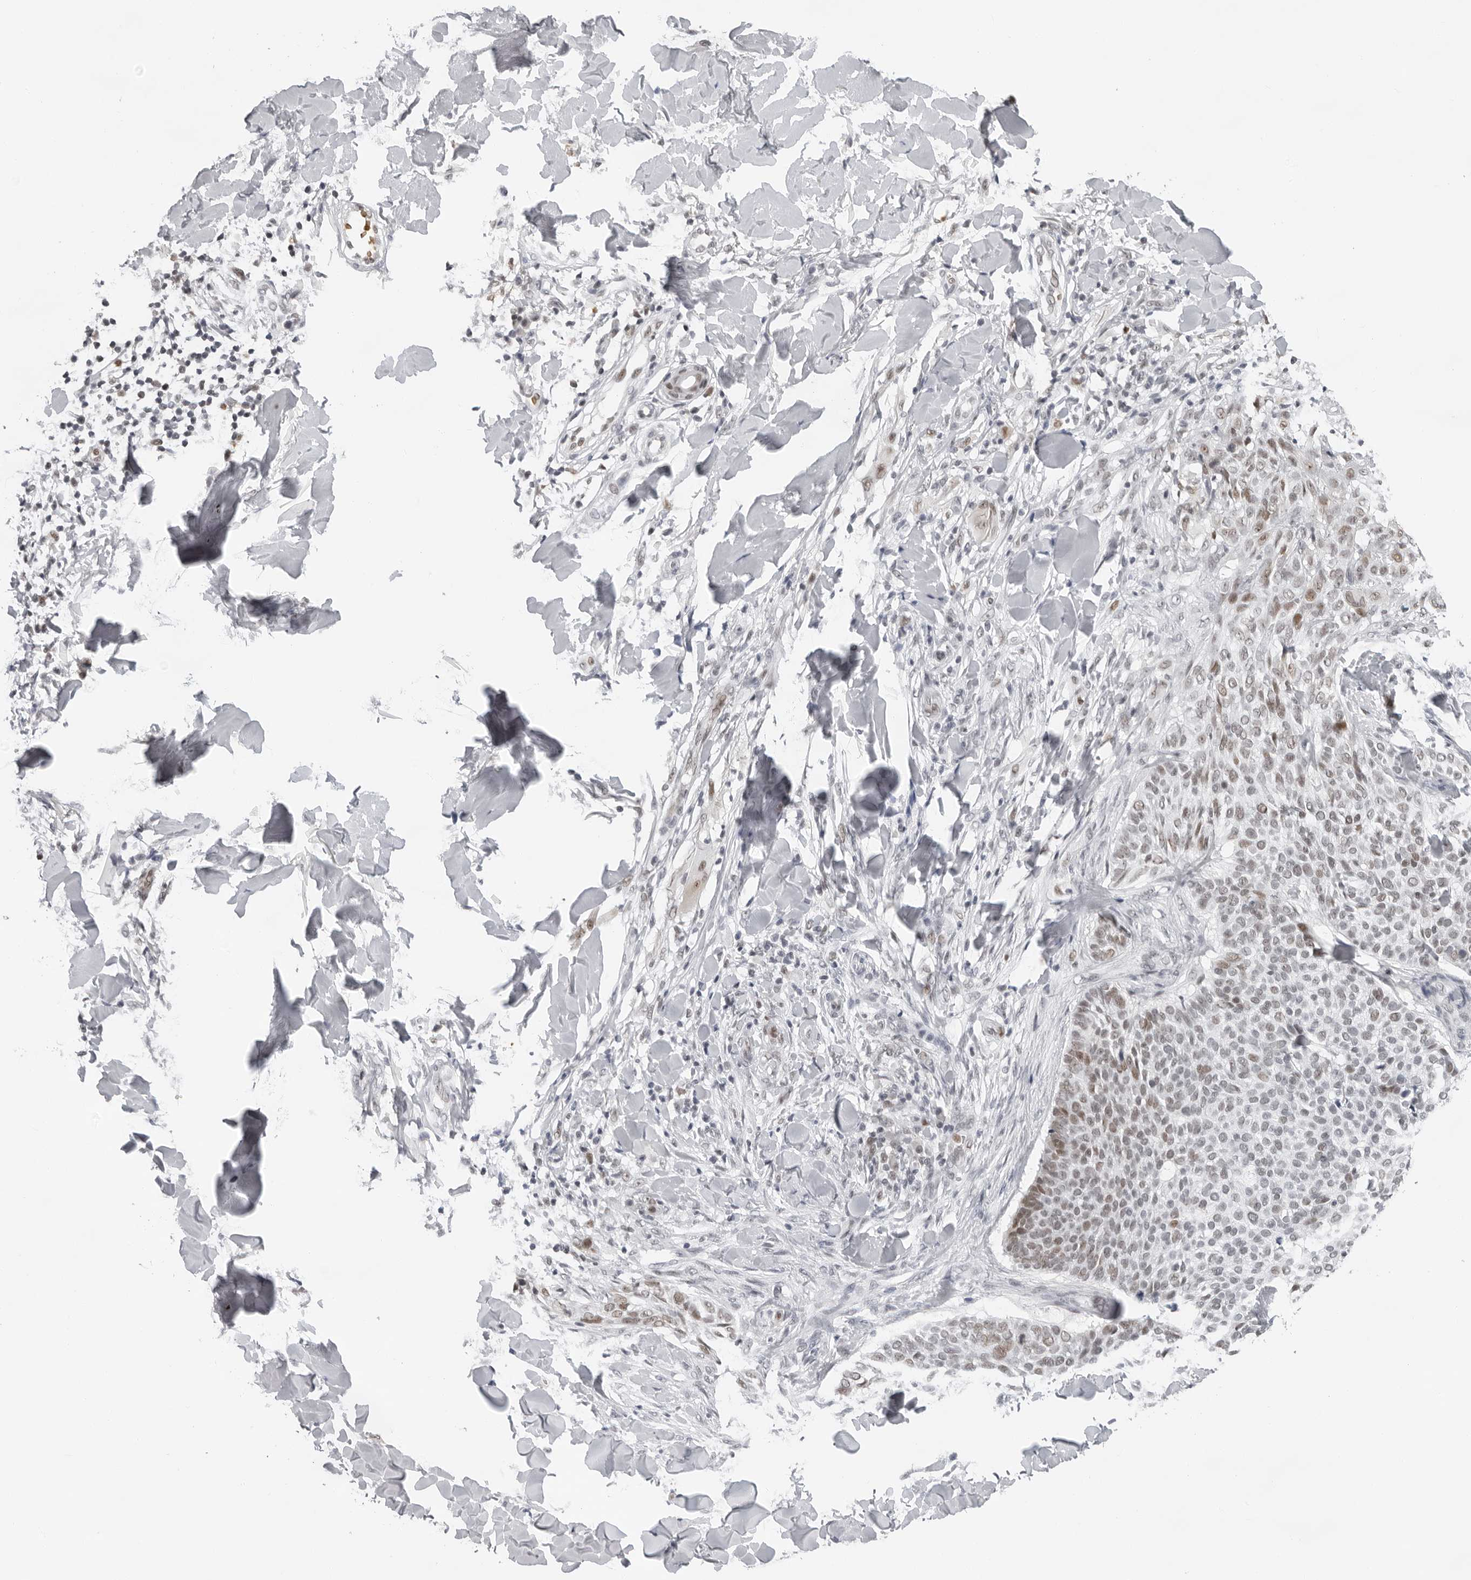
{"staining": {"intensity": "moderate", "quantity": "25%-75%", "location": "nuclear"}, "tissue": "skin cancer", "cell_type": "Tumor cells", "image_type": "cancer", "snomed": [{"axis": "morphology", "description": "Normal tissue, NOS"}, {"axis": "morphology", "description": "Basal cell carcinoma"}, {"axis": "topography", "description": "Skin"}], "caption": "Brown immunohistochemical staining in human skin cancer demonstrates moderate nuclear positivity in about 25%-75% of tumor cells.", "gene": "USP1", "patient": {"sex": "male", "age": 67}}